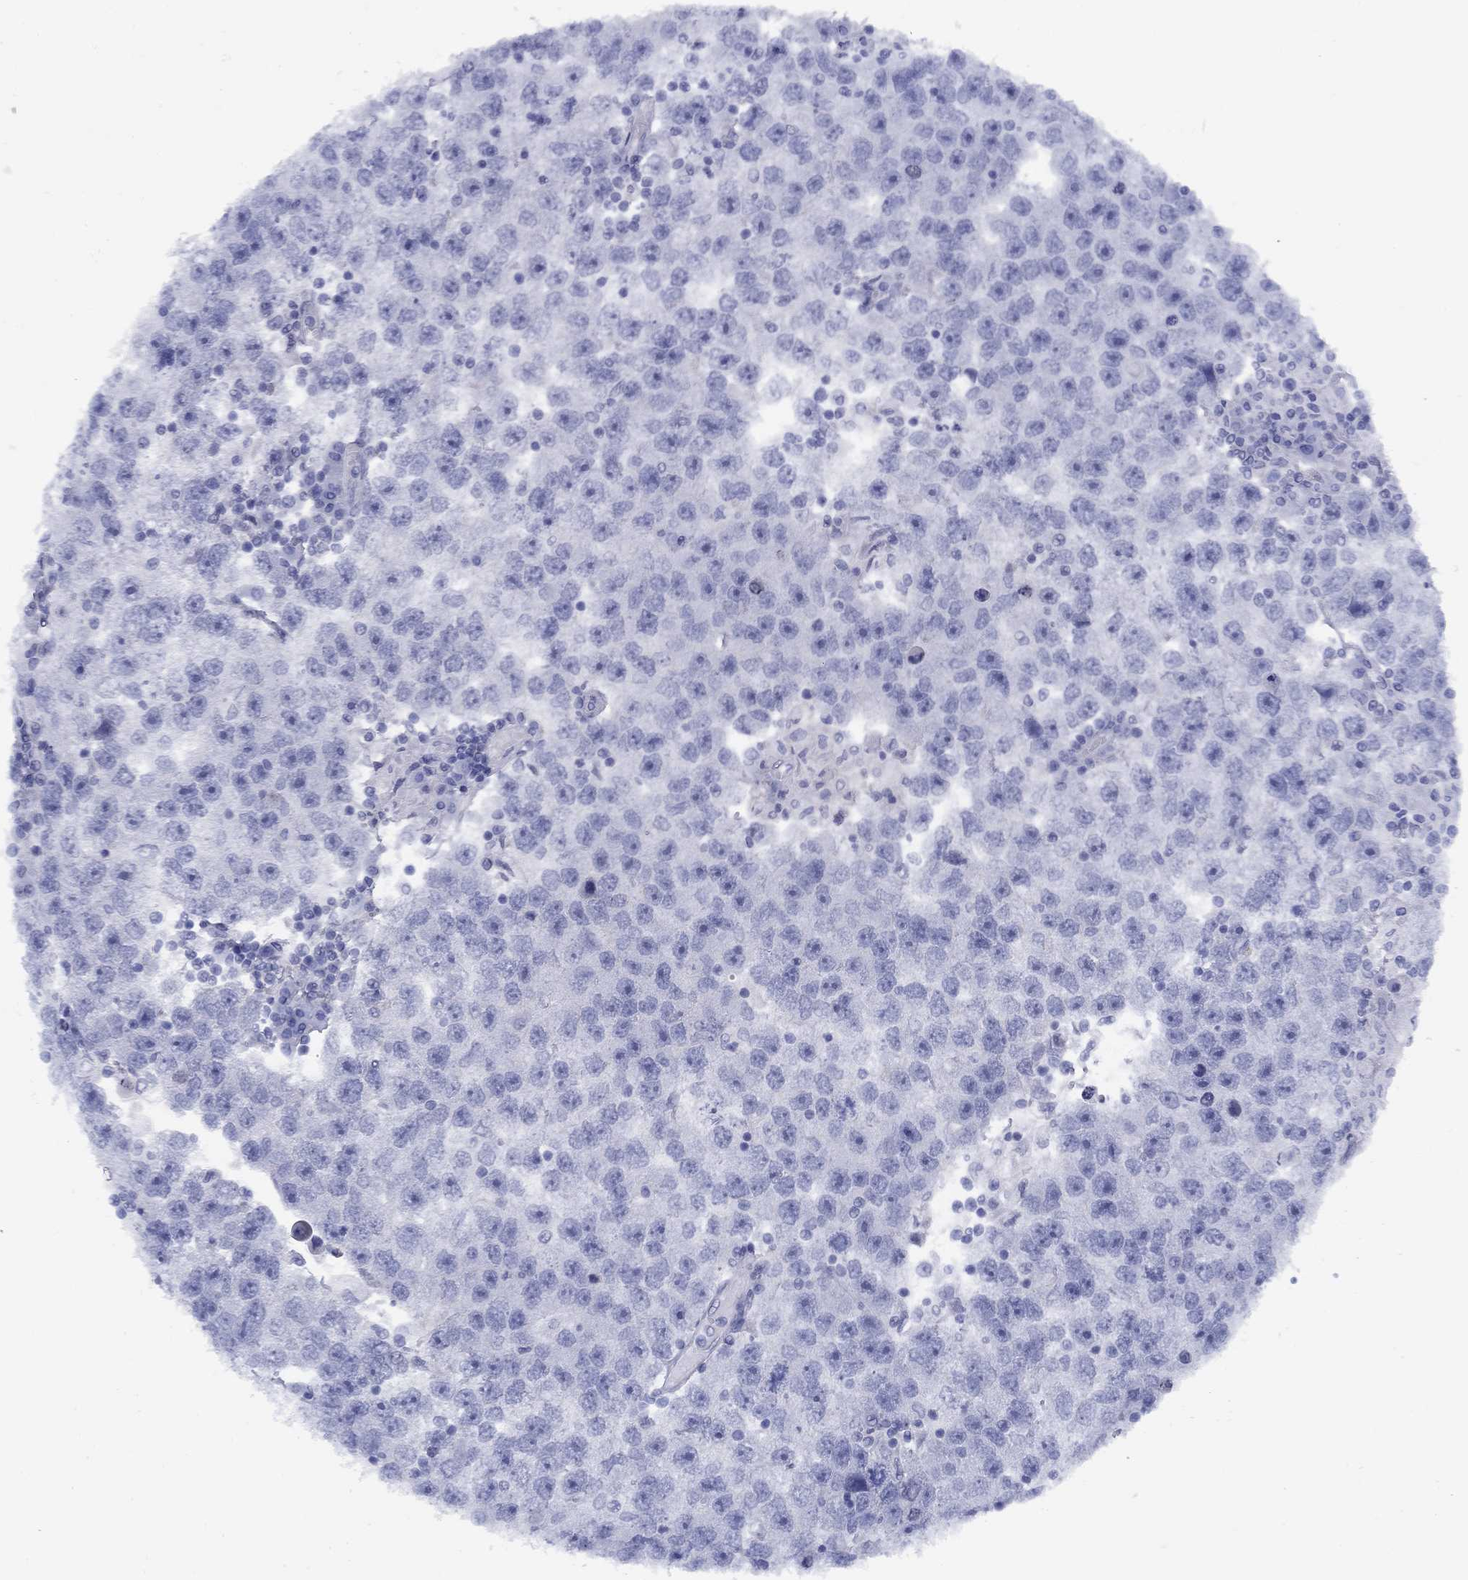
{"staining": {"intensity": "negative", "quantity": "none", "location": "none"}, "tissue": "testis cancer", "cell_type": "Tumor cells", "image_type": "cancer", "snomed": [{"axis": "morphology", "description": "Seminoma, NOS"}, {"axis": "topography", "description": "Testis"}], "caption": "This is an immunohistochemistry histopathology image of human testis seminoma. There is no positivity in tumor cells.", "gene": "TIGD4", "patient": {"sex": "male", "age": 26}}